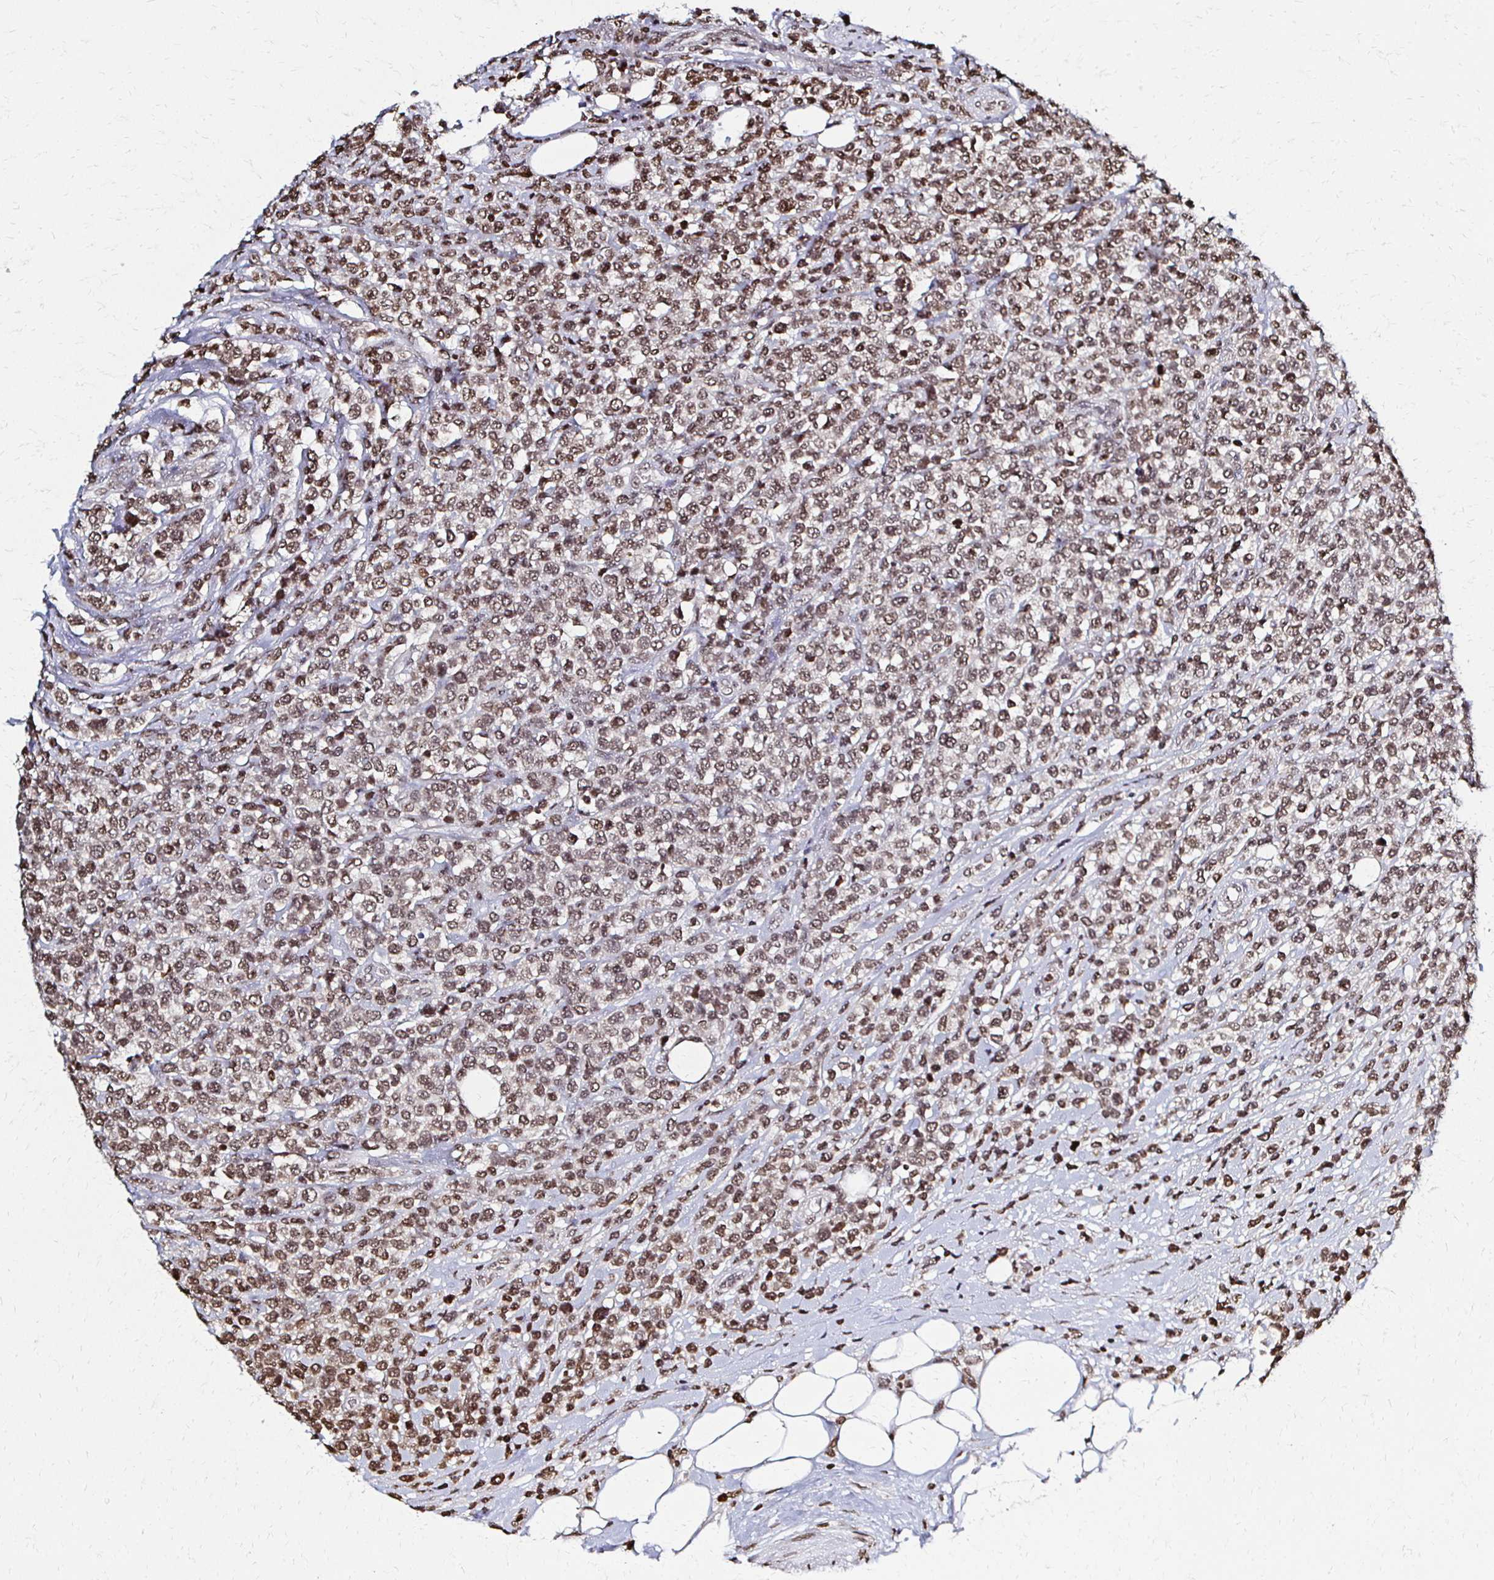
{"staining": {"intensity": "moderate", "quantity": ">75%", "location": "nuclear"}, "tissue": "lymphoma", "cell_type": "Tumor cells", "image_type": "cancer", "snomed": [{"axis": "morphology", "description": "Malignant lymphoma, non-Hodgkin's type, High grade"}, {"axis": "topography", "description": "Soft tissue"}], "caption": "Protein expression analysis of human lymphoma reveals moderate nuclear staining in approximately >75% of tumor cells. (DAB IHC, brown staining for protein, blue staining for nuclei).", "gene": "HOXA9", "patient": {"sex": "female", "age": 56}}